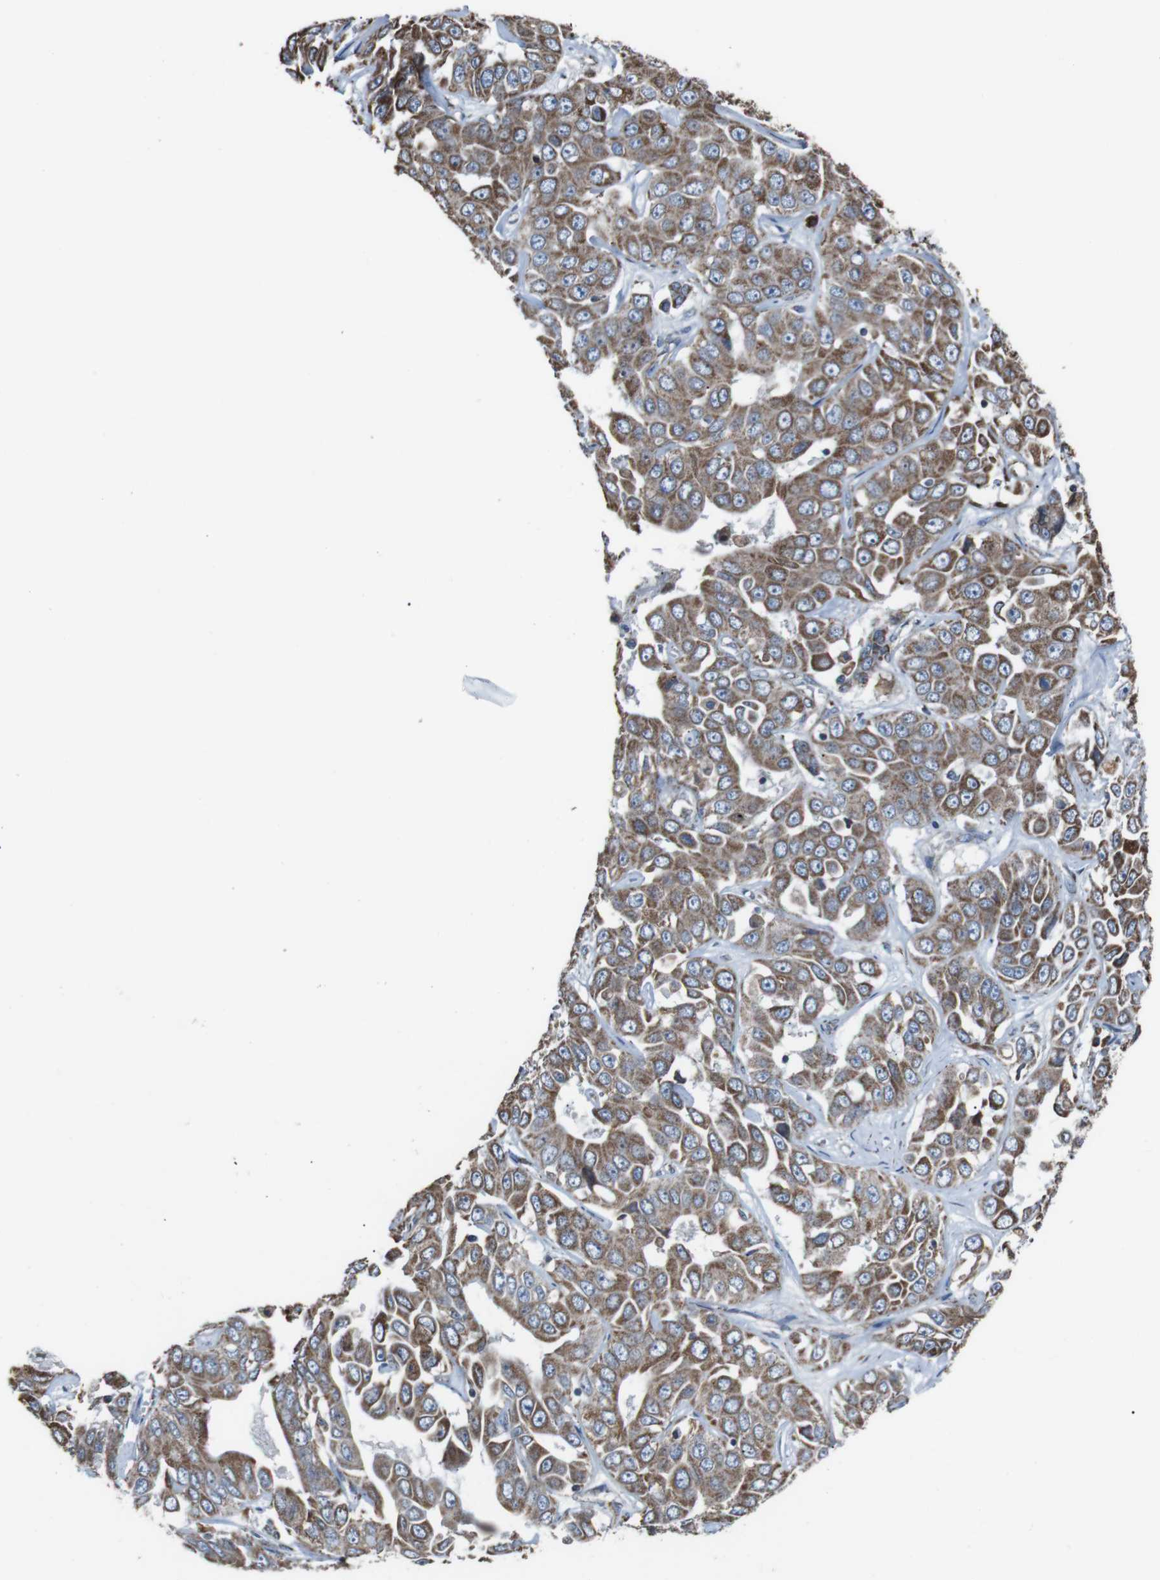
{"staining": {"intensity": "moderate", "quantity": ">75%", "location": "cytoplasmic/membranous"}, "tissue": "liver cancer", "cell_type": "Tumor cells", "image_type": "cancer", "snomed": [{"axis": "morphology", "description": "Cholangiocarcinoma"}, {"axis": "topography", "description": "Liver"}], "caption": "The immunohistochemical stain highlights moderate cytoplasmic/membranous staining in tumor cells of liver cholangiocarcinoma tissue.", "gene": "CISD2", "patient": {"sex": "female", "age": 52}}